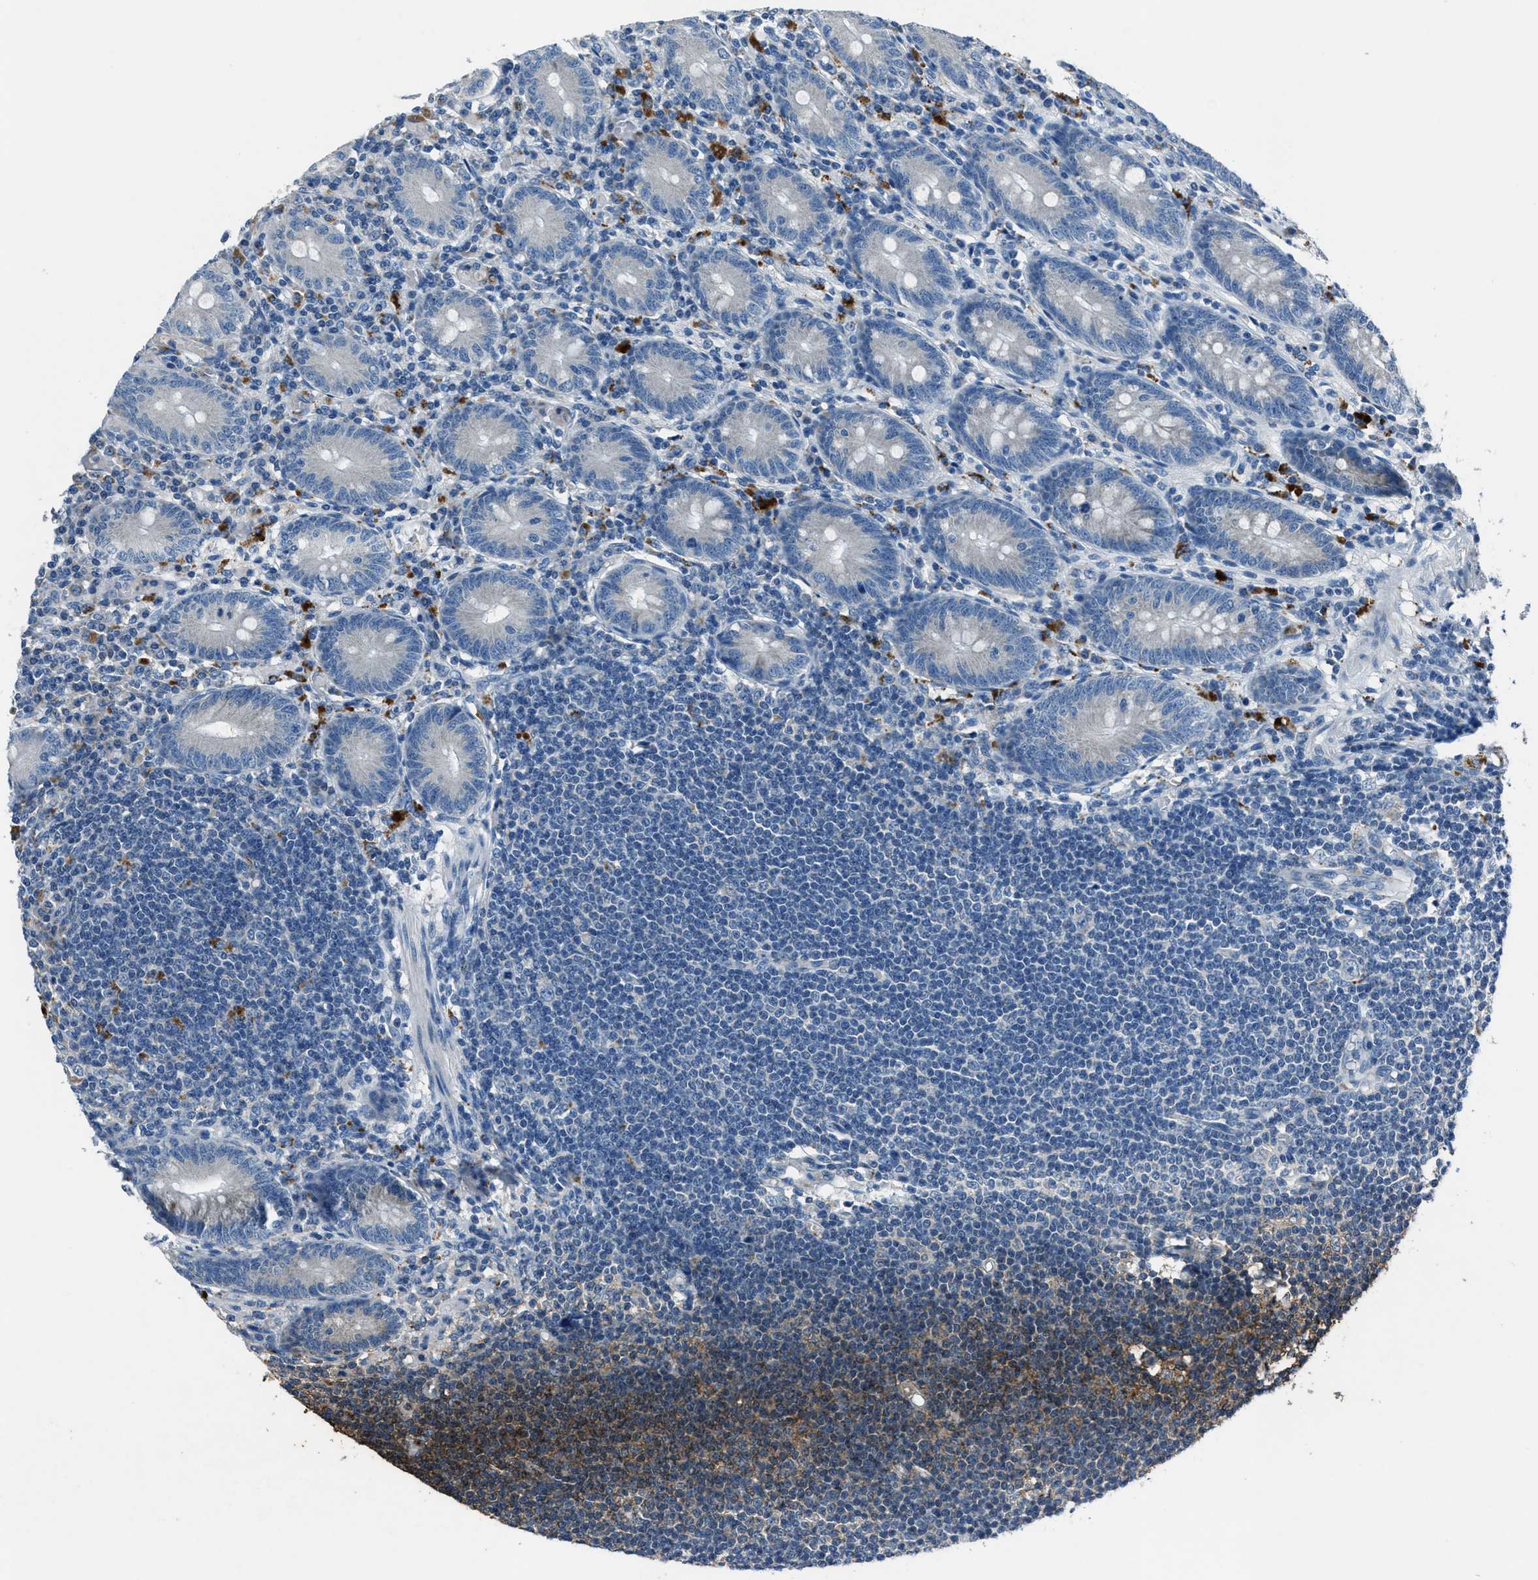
{"staining": {"intensity": "negative", "quantity": "none", "location": "none"}, "tissue": "appendix", "cell_type": "Glandular cells", "image_type": "normal", "snomed": [{"axis": "morphology", "description": "Normal tissue, NOS"}, {"axis": "morphology", "description": "Inflammation, NOS"}, {"axis": "topography", "description": "Appendix"}], "caption": "The photomicrograph displays no significant positivity in glandular cells of appendix. (Stains: DAB (3,3'-diaminobenzidine) IHC with hematoxylin counter stain, Microscopy: brightfield microscopy at high magnification).", "gene": "ADAM2", "patient": {"sex": "male", "age": 46}}